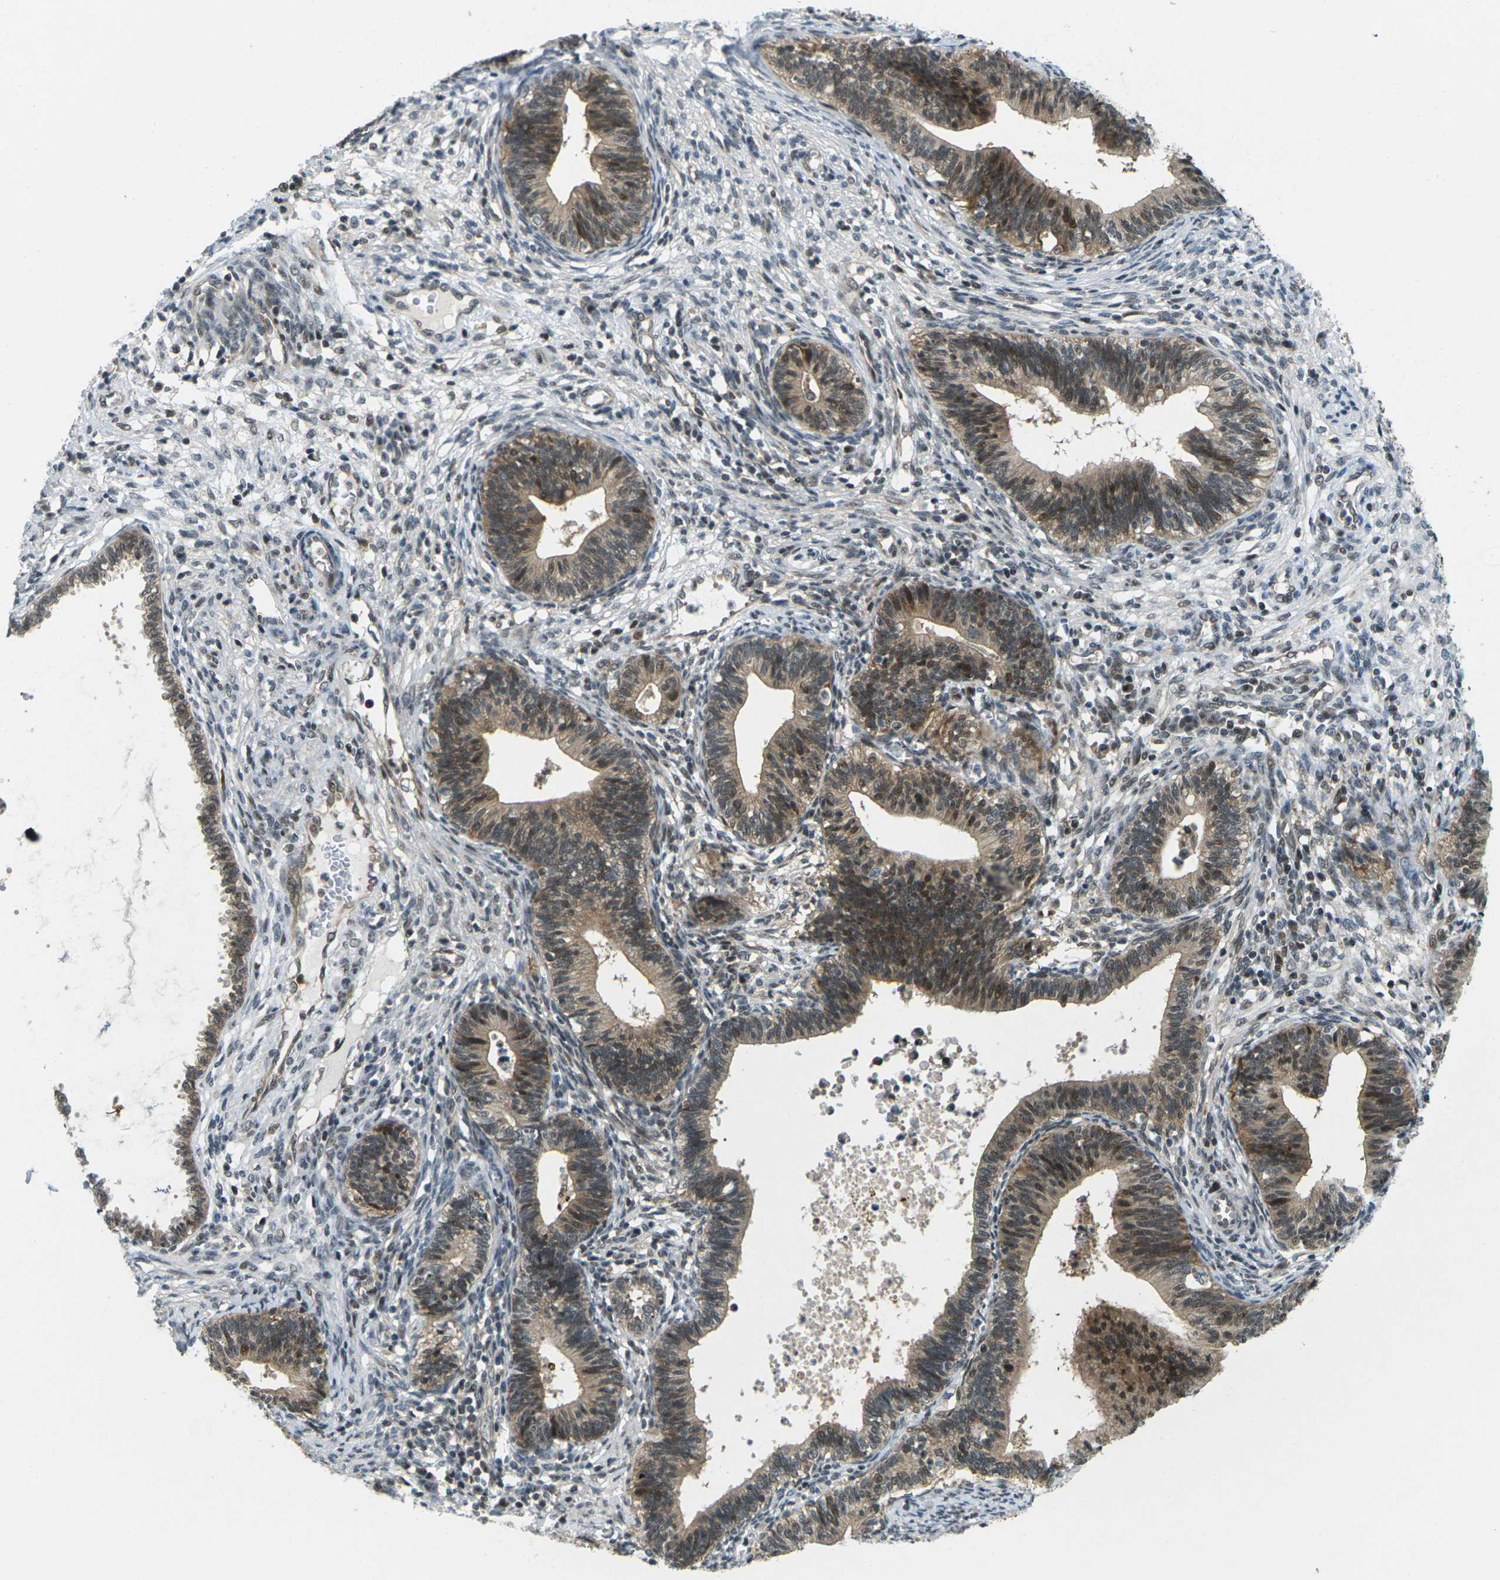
{"staining": {"intensity": "moderate", "quantity": ">75%", "location": "cytoplasmic/membranous,nuclear"}, "tissue": "cervical cancer", "cell_type": "Tumor cells", "image_type": "cancer", "snomed": [{"axis": "morphology", "description": "Adenocarcinoma, NOS"}, {"axis": "topography", "description": "Cervix"}], "caption": "Cervical adenocarcinoma was stained to show a protein in brown. There is medium levels of moderate cytoplasmic/membranous and nuclear expression in approximately >75% of tumor cells.", "gene": "UBE2S", "patient": {"sex": "female", "age": 44}}